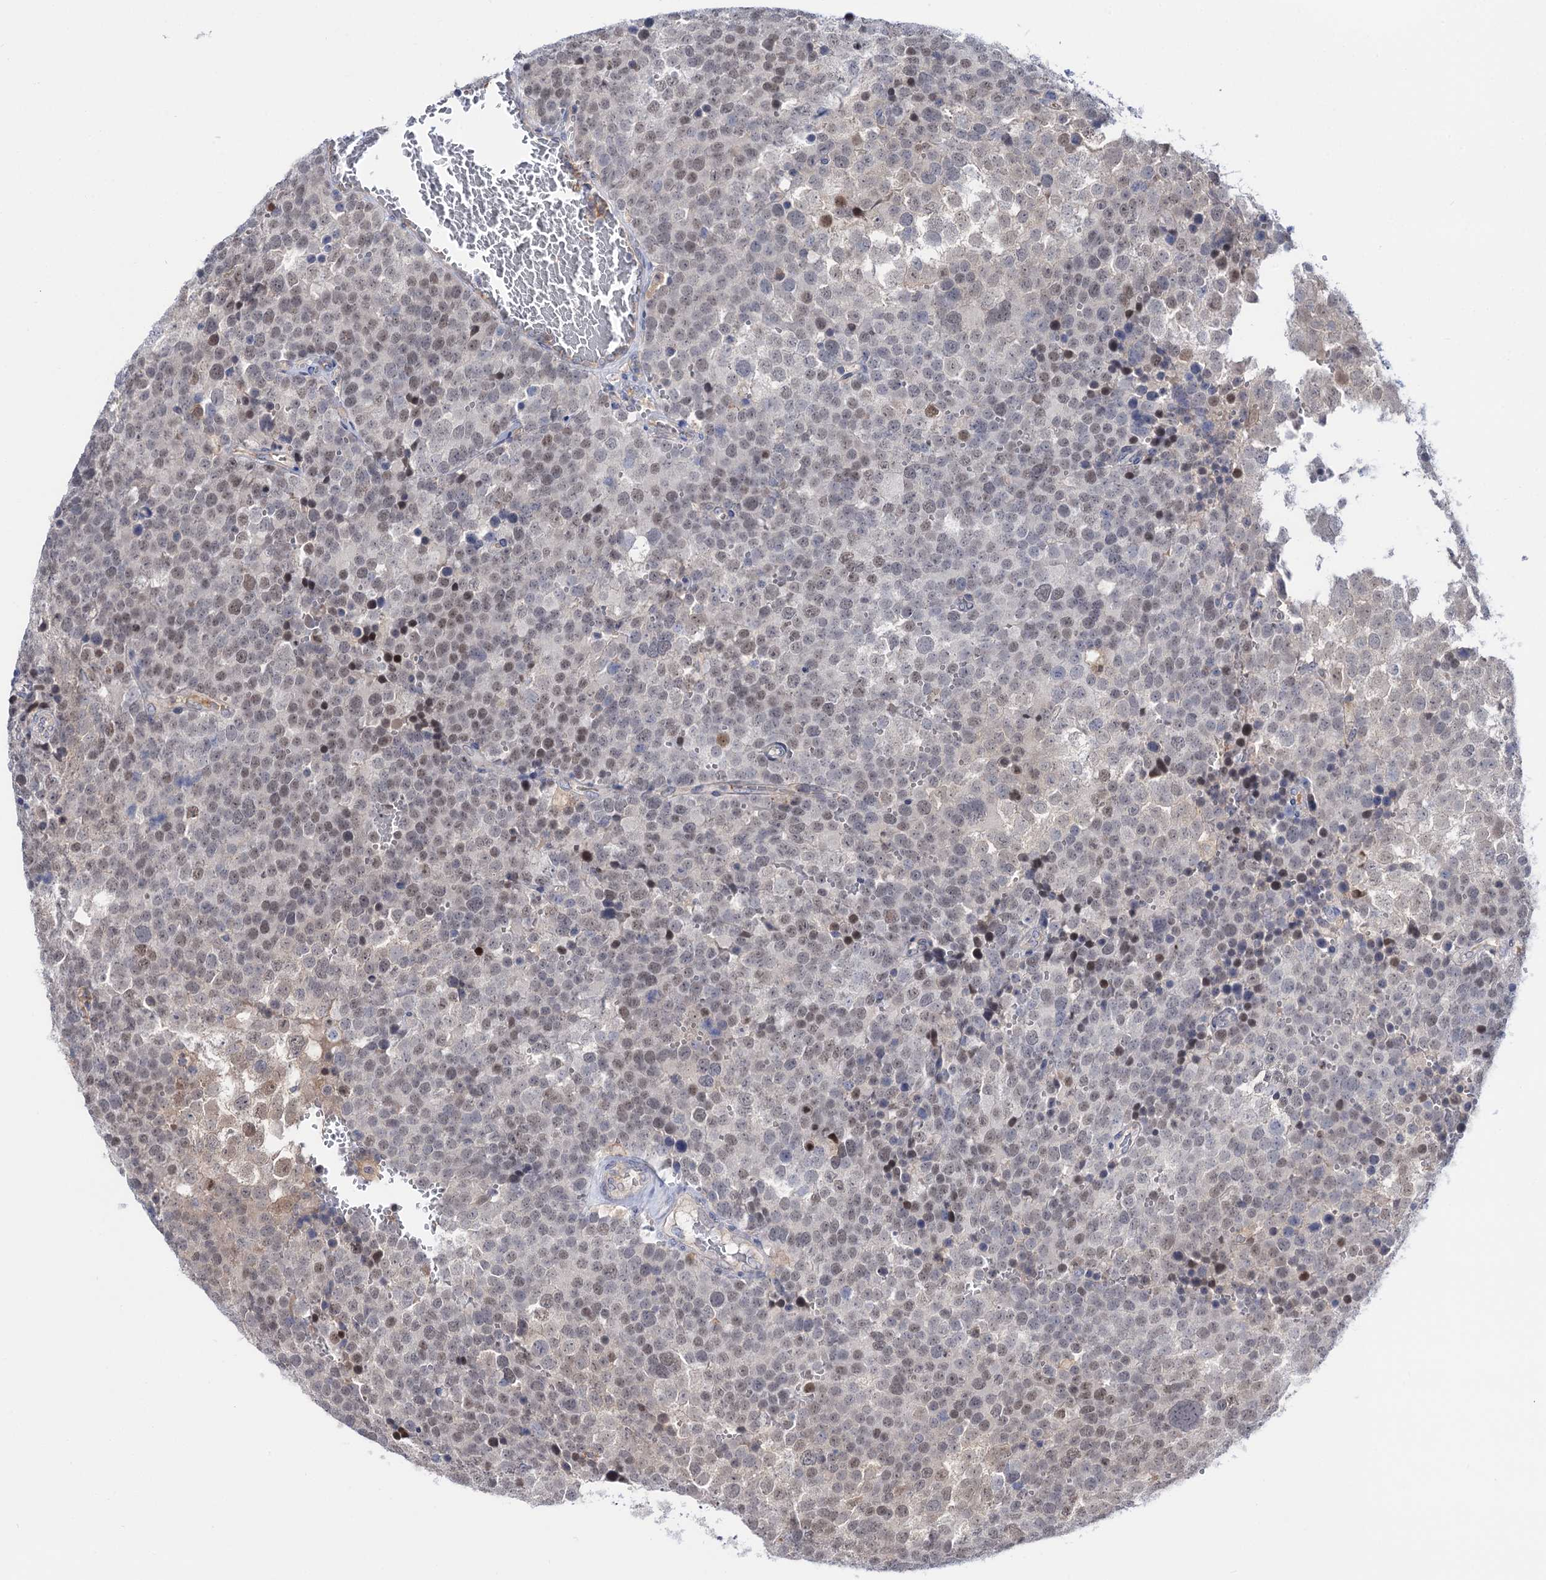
{"staining": {"intensity": "weak", "quantity": "25%-75%", "location": "nuclear"}, "tissue": "testis cancer", "cell_type": "Tumor cells", "image_type": "cancer", "snomed": [{"axis": "morphology", "description": "Seminoma, NOS"}, {"axis": "topography", "description": "Testis"}], "caption": "Testis cancer stained for a protein shows weak nuclear positivity in tumor cells.", "gene": "NEK10", "patient": {"sex": "male", "age": 71}}